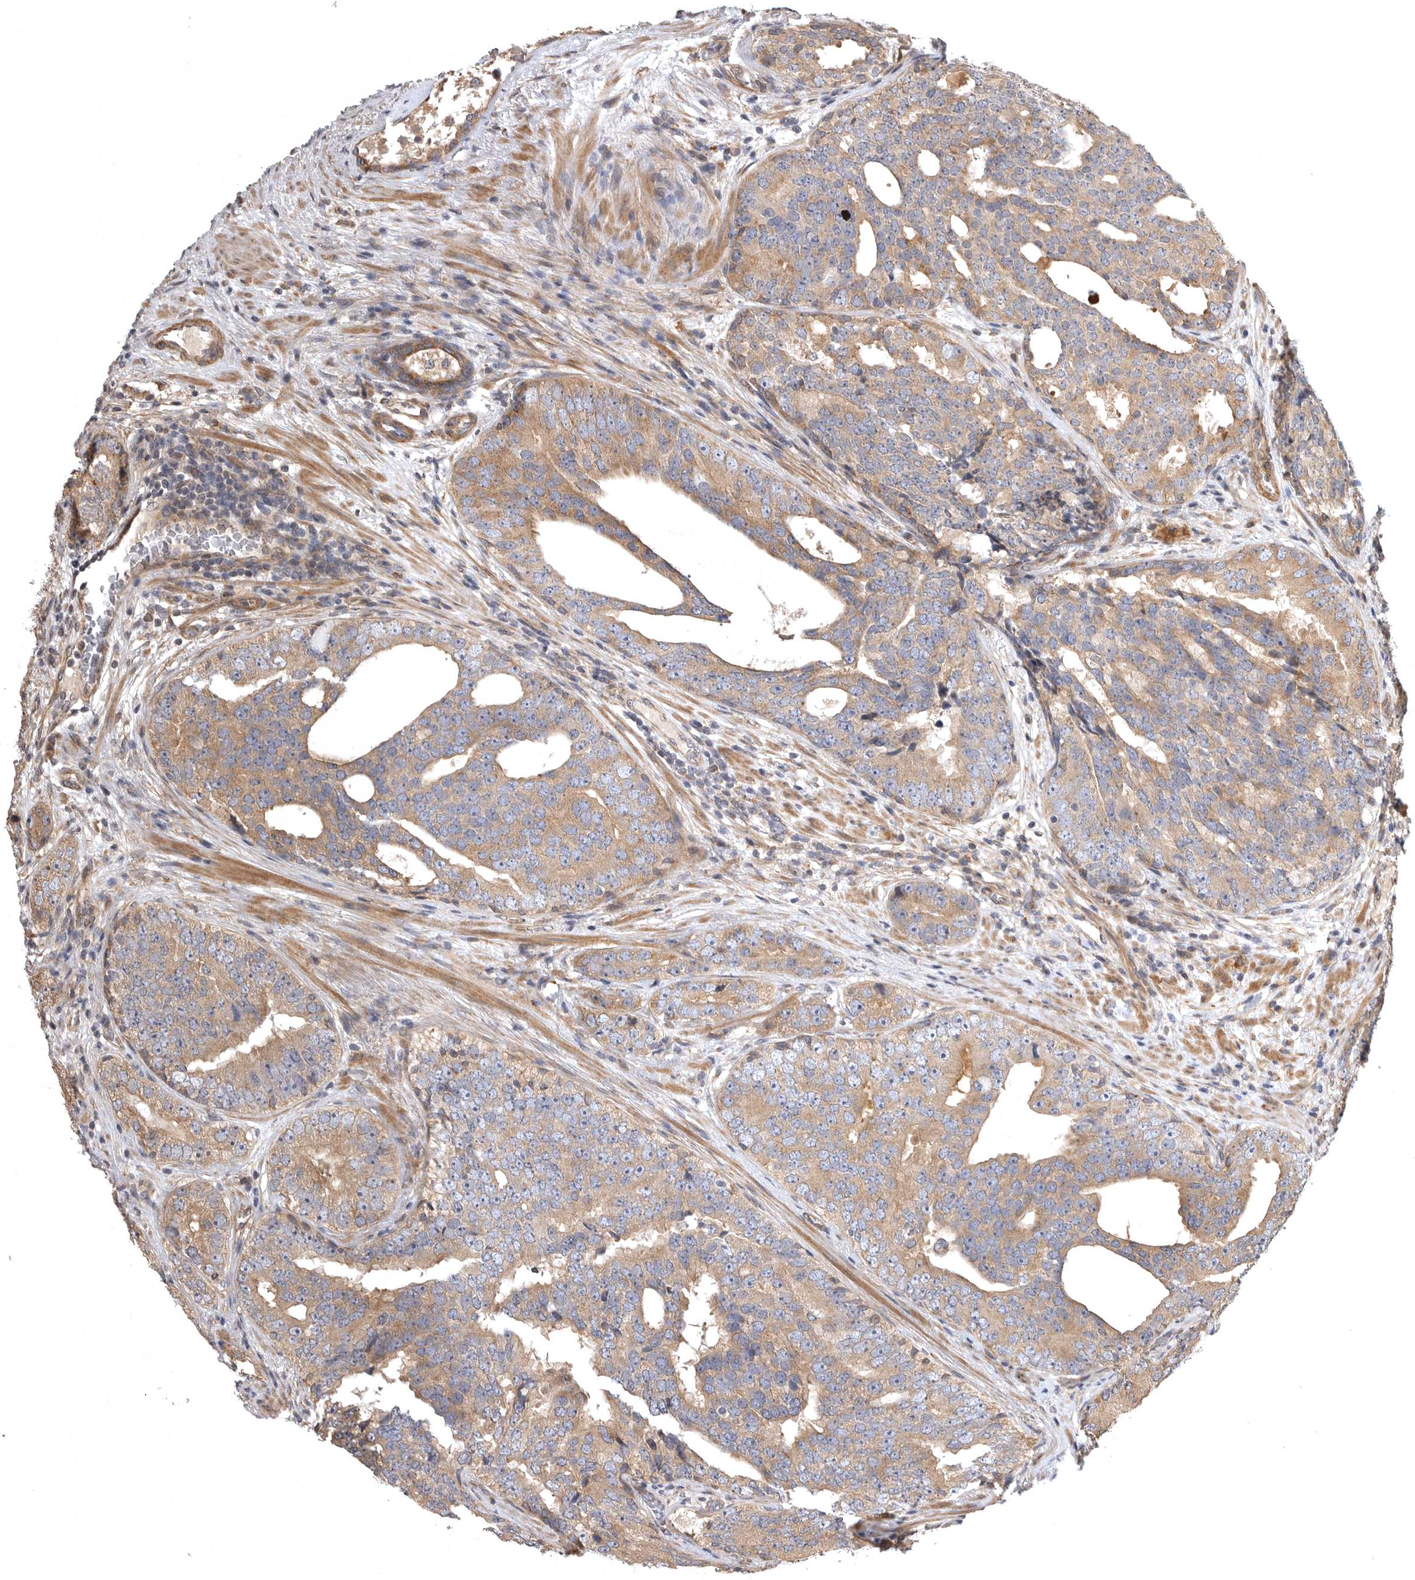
{"staining": {"intensity": "weak", "quantity": ">75%", "location": "cytoplasmic/membranous"}, "tissue": "prostate cancer", "cell_type": "Tumor cells", "image_type": "cancer", "snomed": [{"axis": "morphology", "description": "Adenocarcinoma, High grade"}, {"axis": "topography", "description": "Prostate"}], "caption": "Brown immunohistochemical staining in prostate cancer (high-grade adenocarcinoma) exhibits weak cytoplasmic/membranous positivity in about >75% of tumor cells.", "gene": "CUEDC1", "patient": {"sex": "male", "age": 56}}